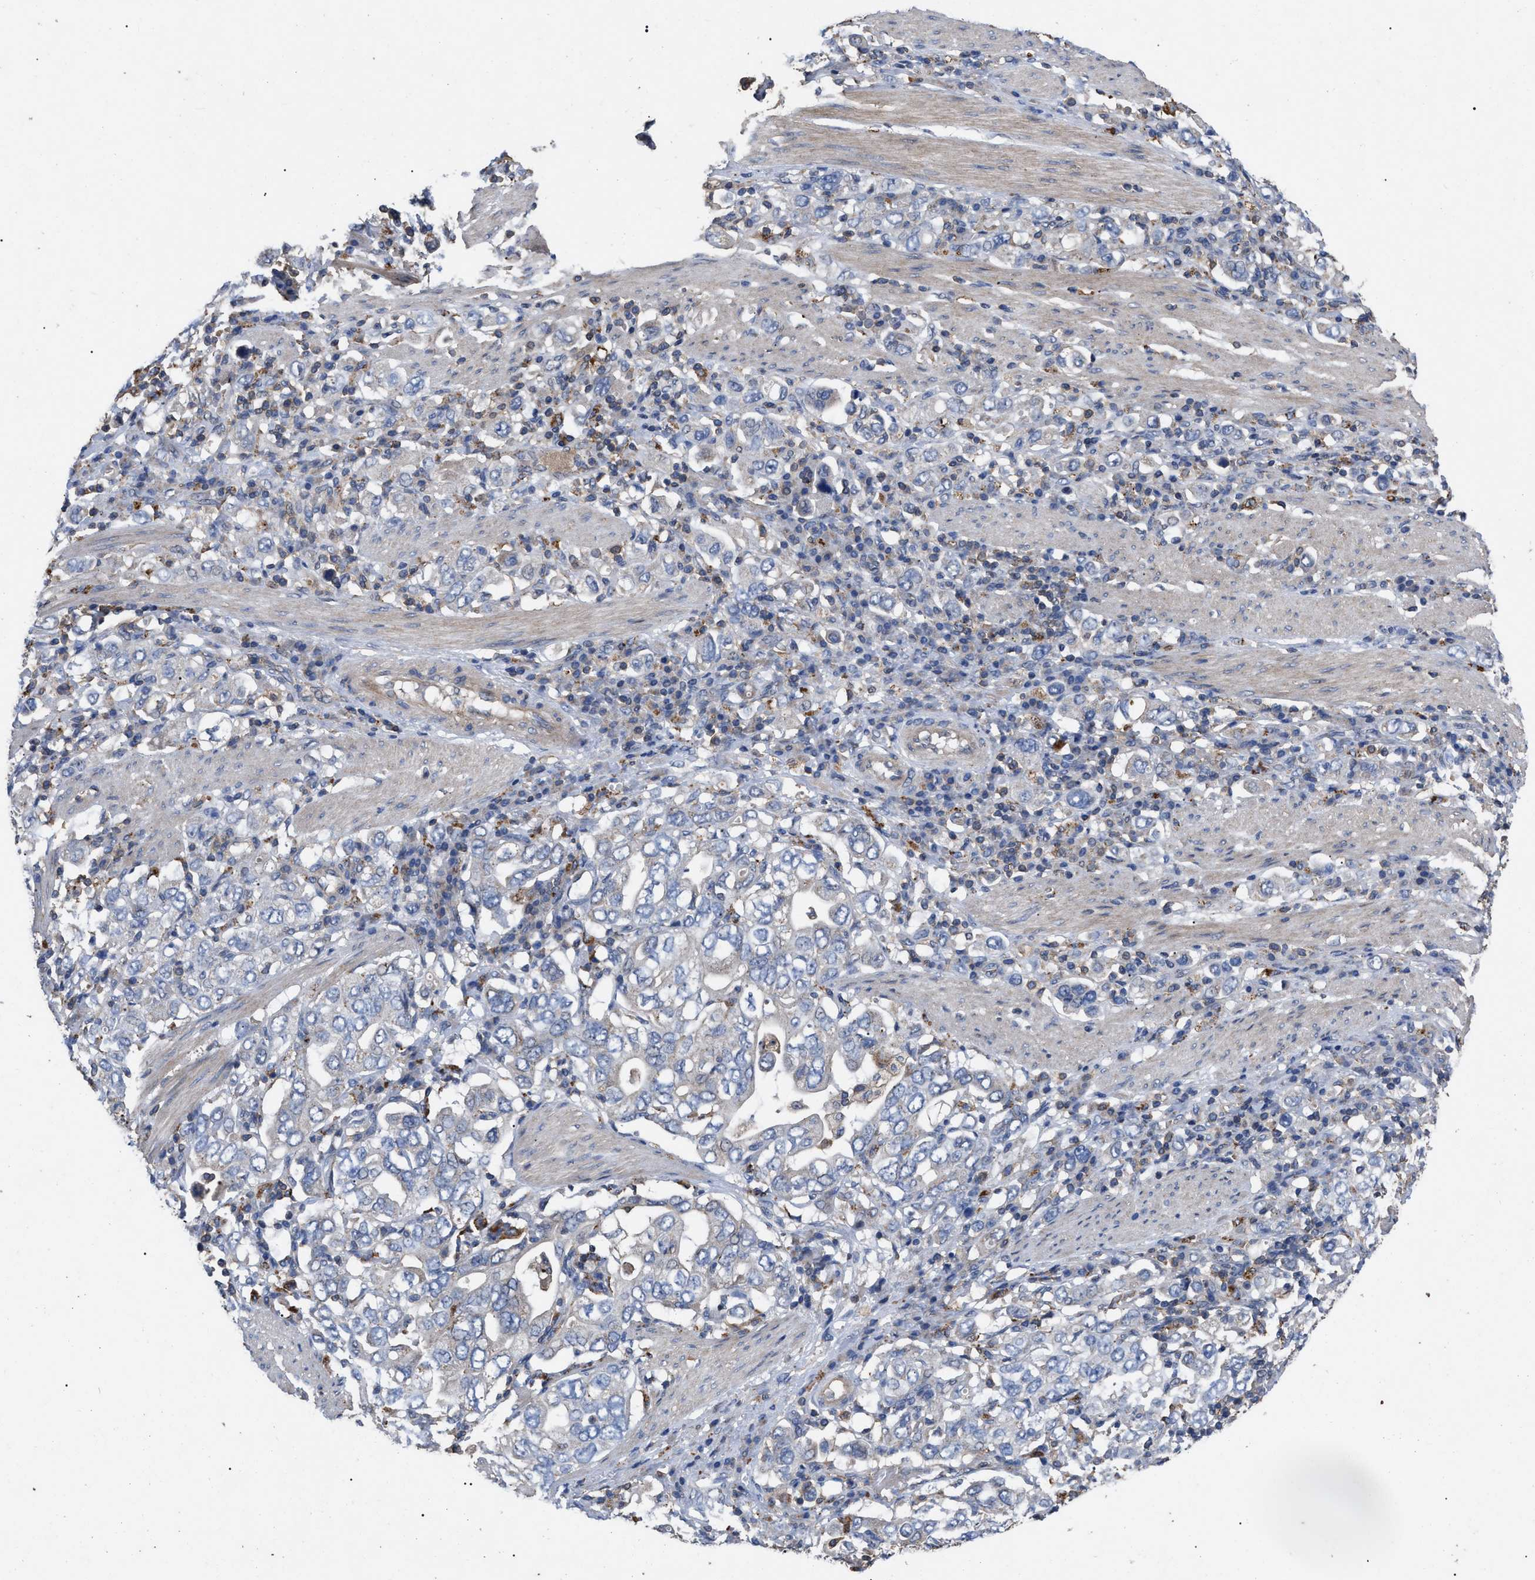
{"staining": {"intensity": "negative", "quantity": "none", "location": "none"}, "tissue": "stomach cancer", "cell_type": "Tumor cells", "image_type": "cancer", "snomed": [{"axis": "morphology", "description": "Adenocarcinoma, NOS"}, {"axis": "topography", "description": "Stomach, upper"}], "caption": "This is an immunohistochemistry photomicrograph of adenocarcinoma (stomach). There is no staining in tumor cells.", "gene": "FAM171A2", "patient": {"sex": "male", "age": 62}}